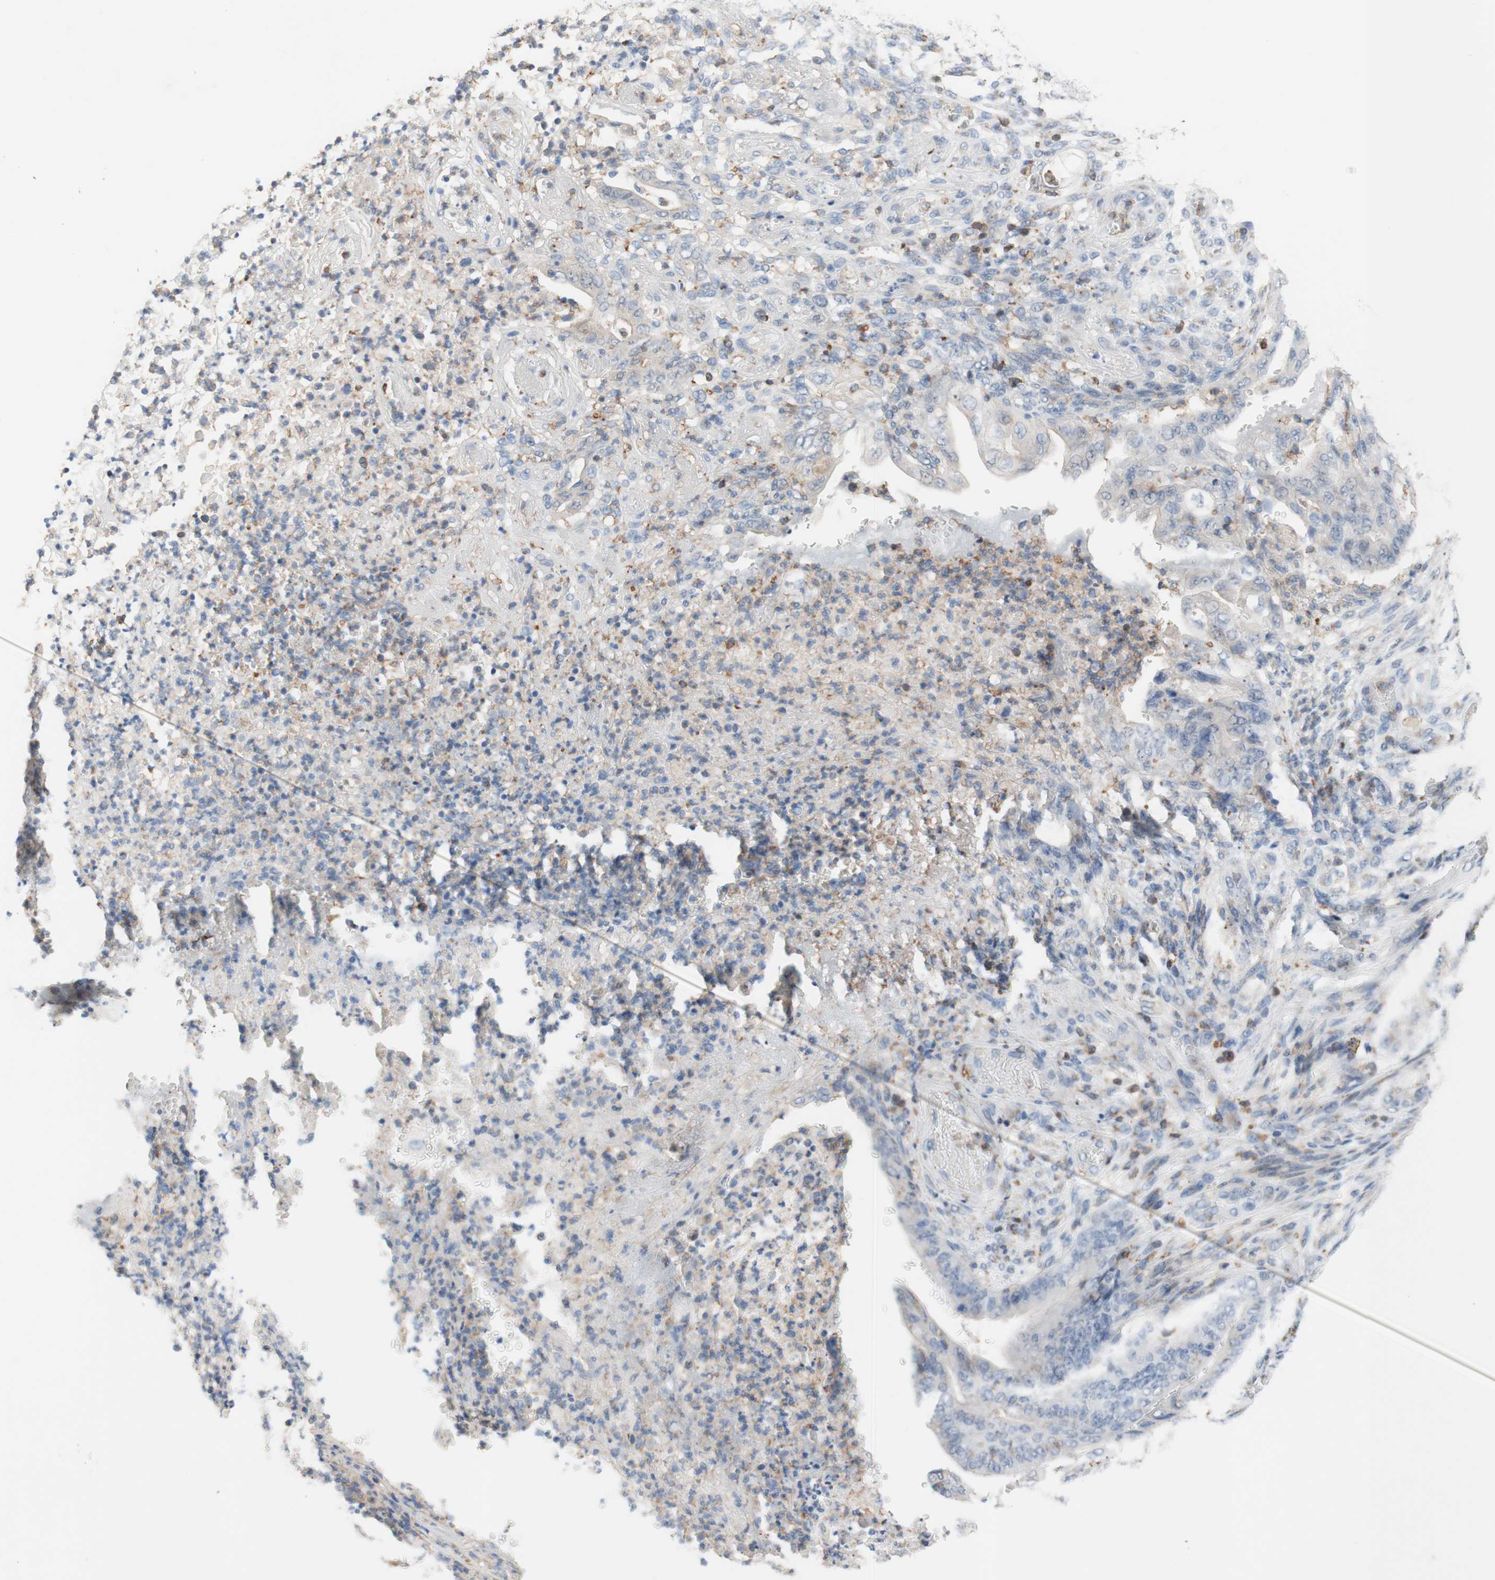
{"staining": {"intensity": "weak", "quantity": "<25%", "location": "cytoplasmic/membranous"}, "tissue": "stomach cancer", "cell_type": "Tumor cells", "image_type": "cancer", "snomed": [{"axis": "morphology", "description": "Adenocarcinoma, NOS"}, {"axis": "topography", "description": "Stomach"}], "caption": "This is an IHC micrograph of human stomach cancer (adenocarcinoma). There is no positivity in tumor cells.", "gene": "SPINK6", "patient": {"sex": "female", "age": 73}}